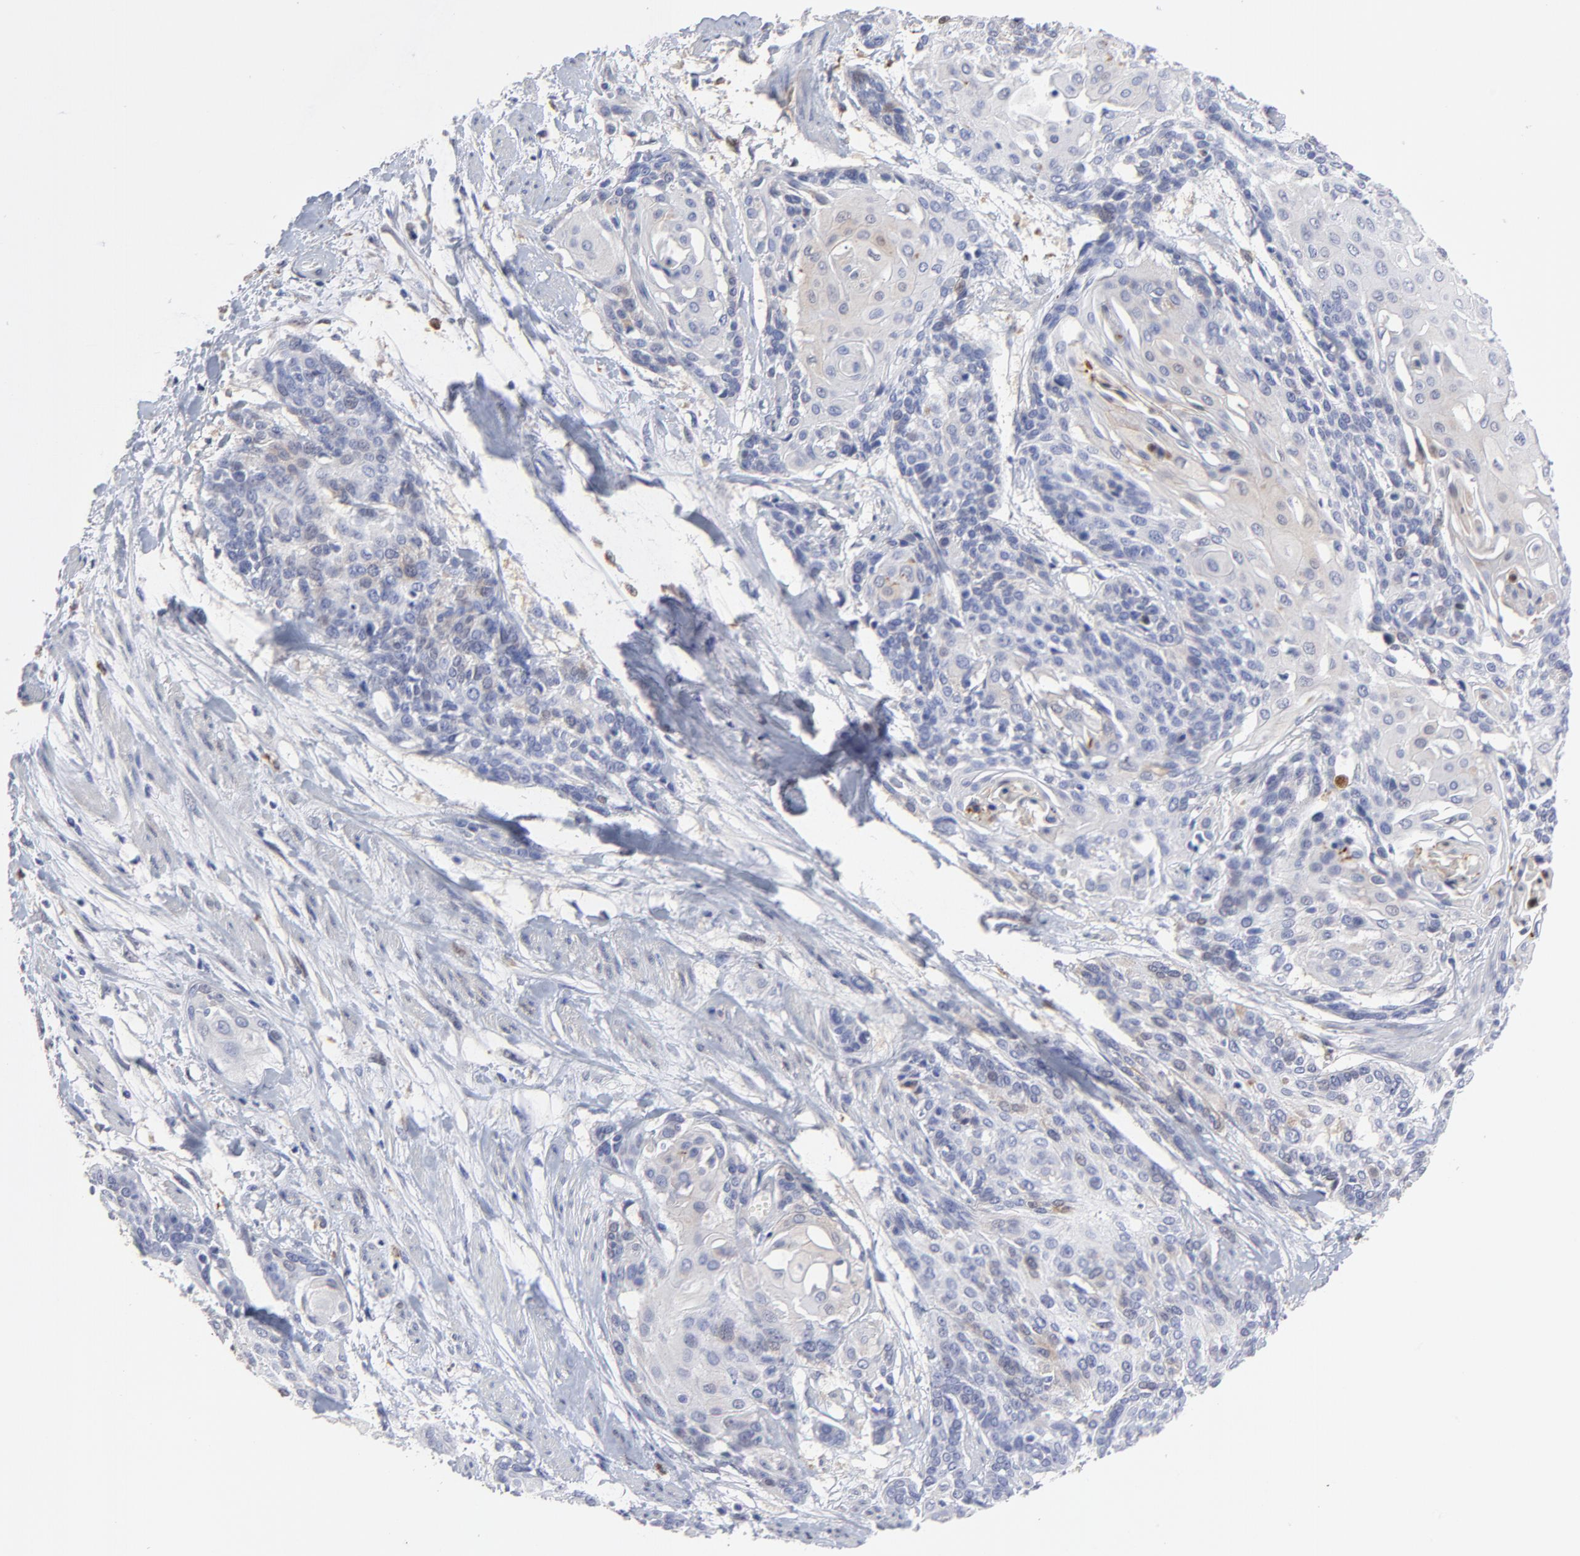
{"staining": {"intensity": "weak", "quantity": "<25%", "location": "cytoplasmic/membranous"}, "tissue": "cervical cancer", "cell_type": "Tumor cells", "image_type": "cancer", "snomed": [{"axis": "morphology", "description": "Squamous cell carcinoma, NOS"}, {"axis": "topography", "description": "Cervix"}], "caption": "DAB (3,3'-diaminobenzidine) immunohistochemical staining of cervical cancer (squamous cell carcinoma) displays no significant positivity in tumor cells. The staining is performed using DAB (3,3'-diaminobenzidine) brown chromogen with nuclei counter-stained in using hematoxylin.", "gene": "SMARCA1", "patient": {"sex": "female", "age": 57}}